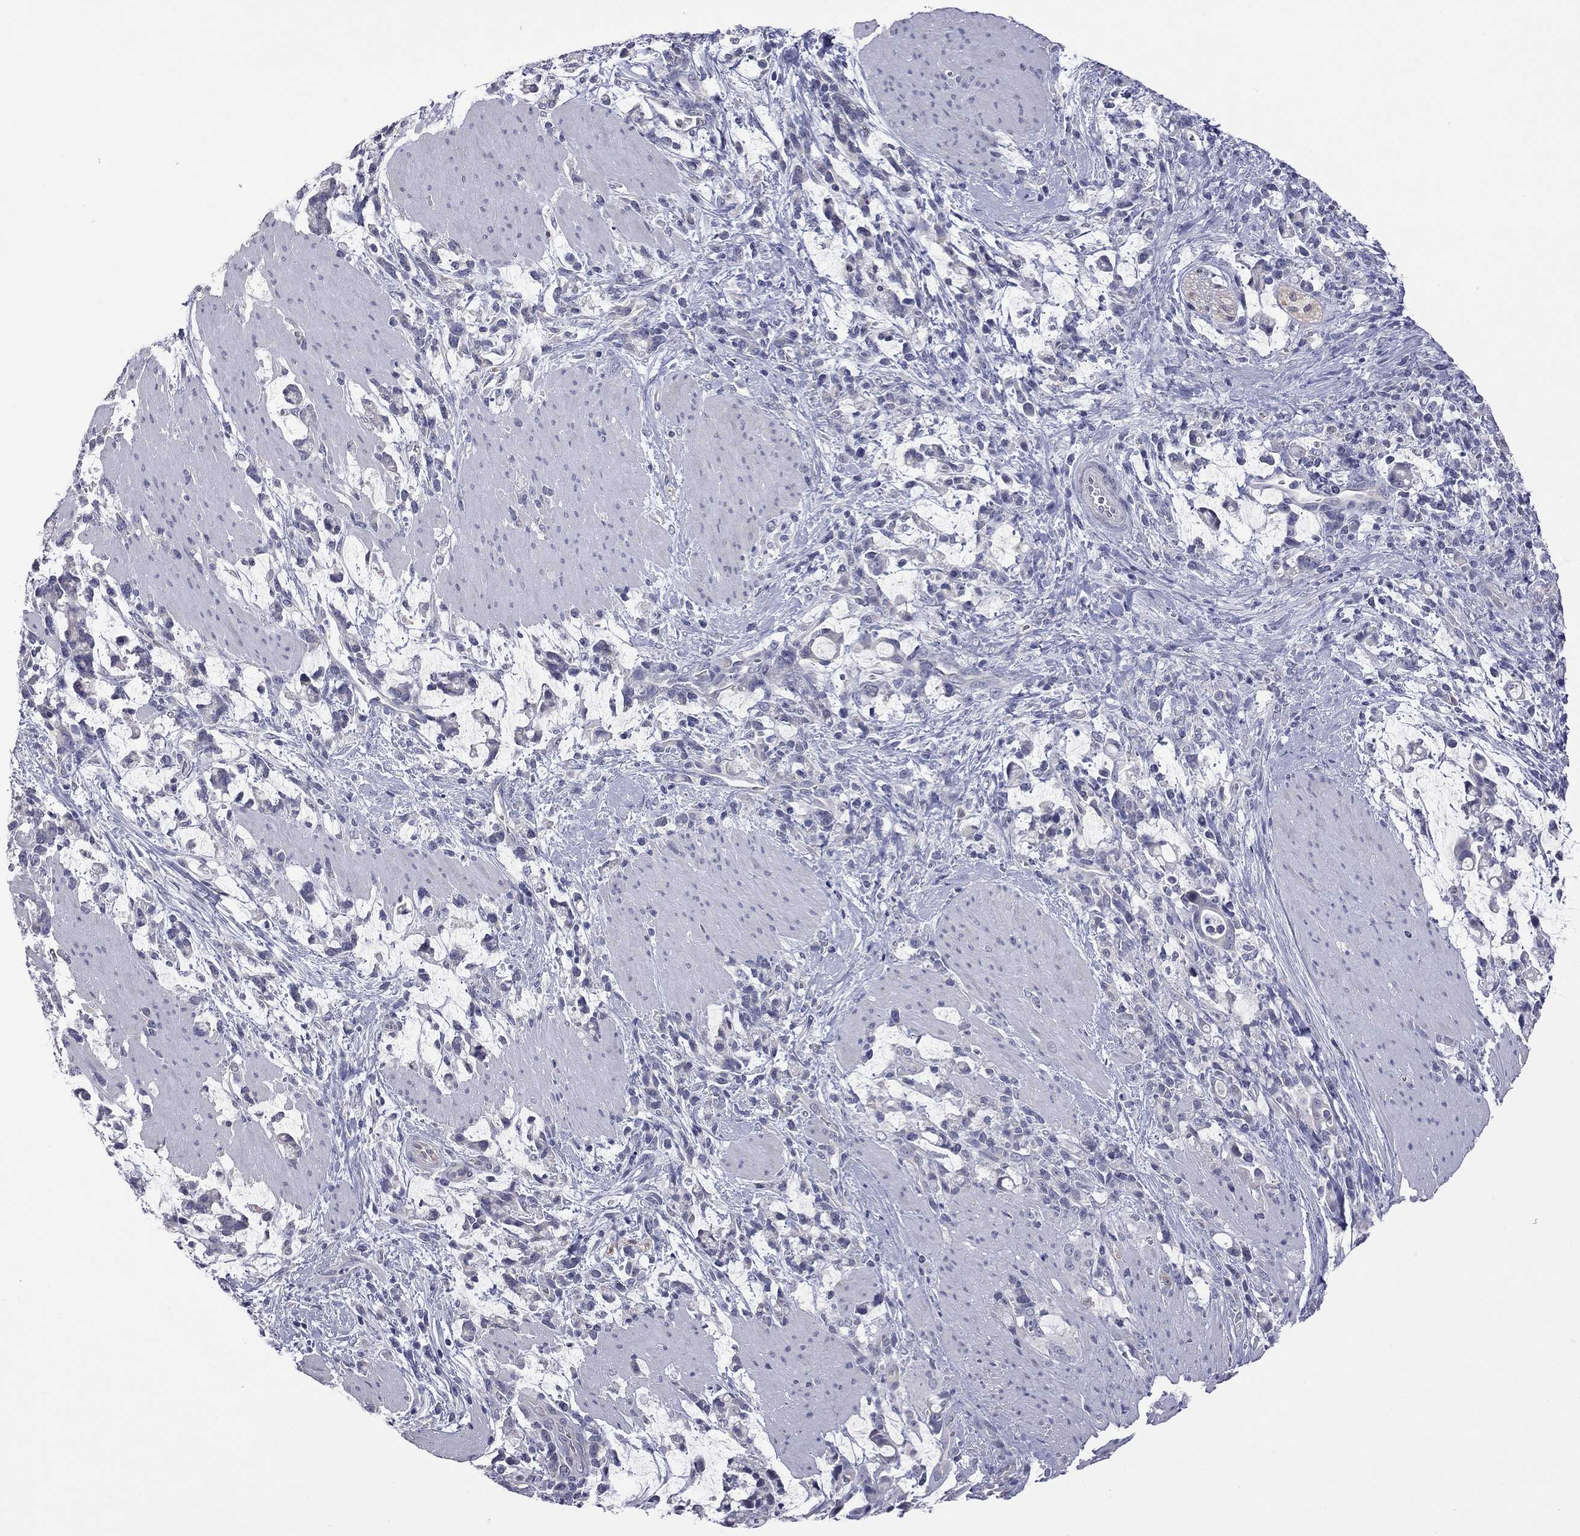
{"staining": {"intensity": "negative", "quantity": "none", "location": "none"}, "tissue": "stomach cancer", "cell_type": "Tumor cells", "image_type": "cancer", "snomed": [{"axis": "morphology", "description": "Adenocarcinoma, NOS"}, {"axis": "topography", "description": "Stomach"}], "caption": "An IHC micrograph of stomach cancer is shown. There is no staining in tumor cells of stomach cancer.", "gene": "HYLS1", "patient": {"sex": "female", "age": 57}}